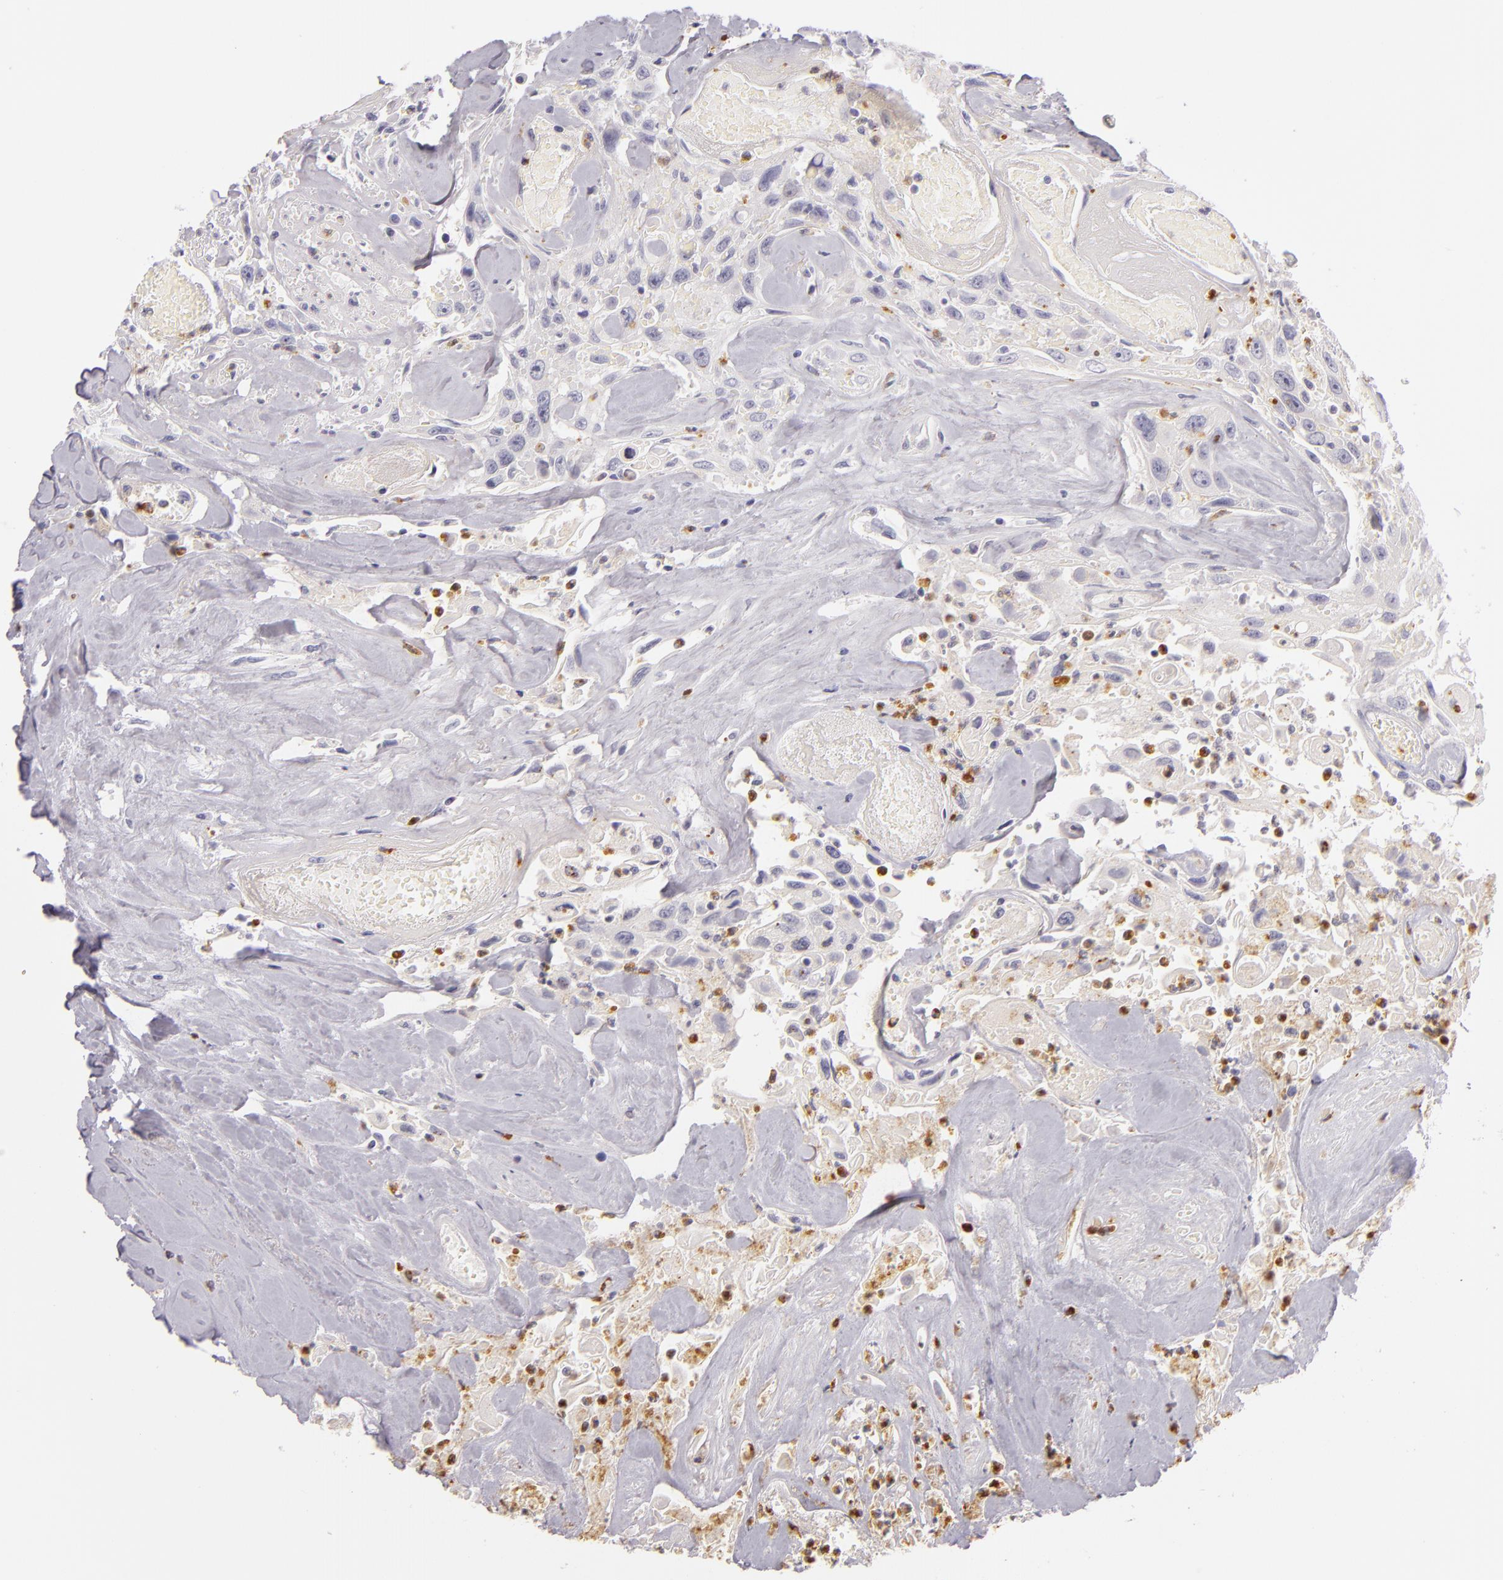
{"staining": {"intensity": "negative", "quantity": "none", "location": "none"}, "tissue": "urothelial cancer", "cell_type": "Tumor cells", "image_type": "cancer", "snomed": [{"axis": "morphology", "description": "Urothelial carcinoma, High grade"}, {"axis": "topography", "description": "Urinary bladder"}], "caption": "Immunohistochemistry (IHC) micrograph of urothelial cancer stained for a protein (brown), which reveals no expression in tumor cells.", "gene": "FAM181A", "patient": {"sex": "female", "age": 84}}